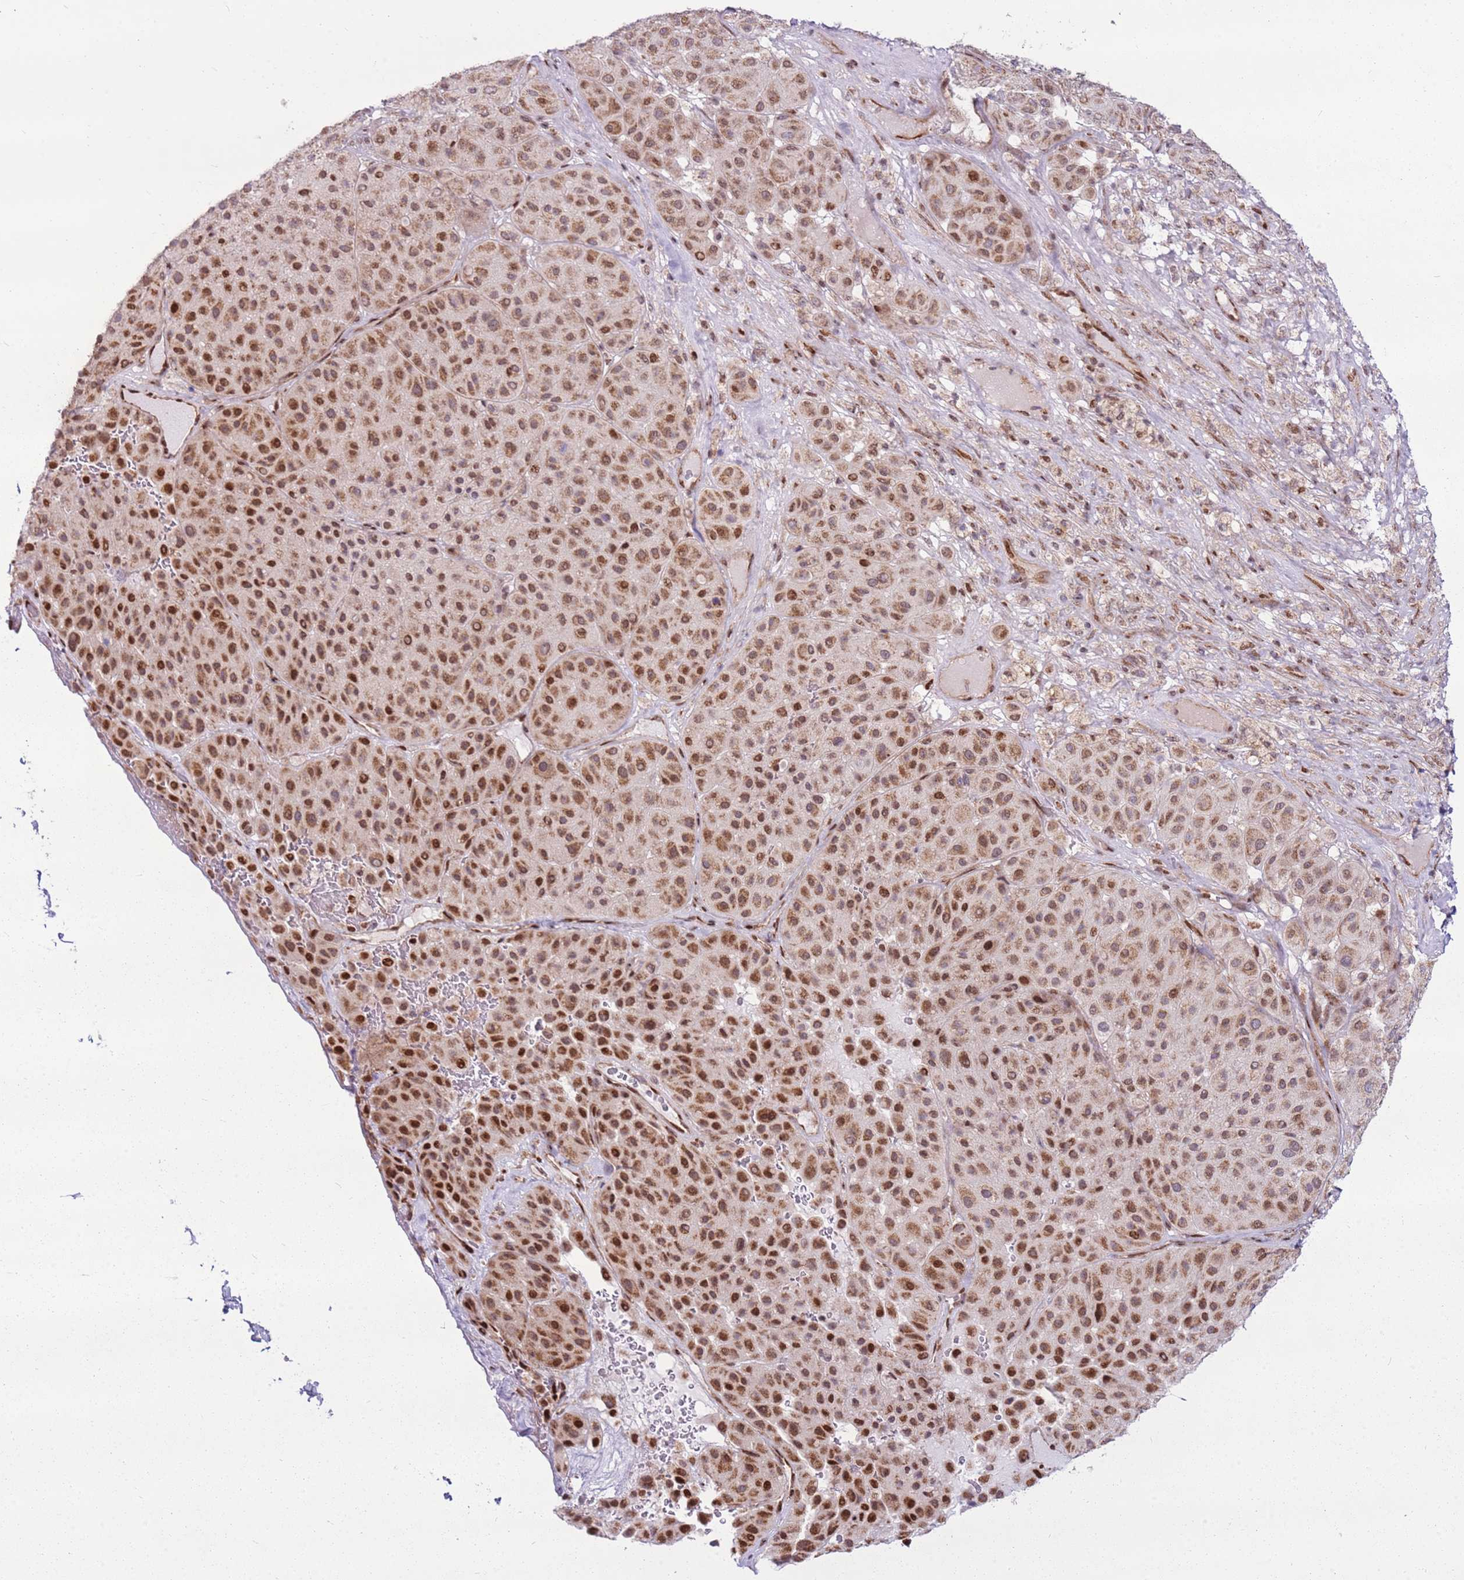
{"staining": {"intensity": "strong", "quantity": "25%-75%", "location": "nuclear"}, "tissue": "melanoma", "cell_type": "Tumor cells", "image_type": "cancer", "snomed": [{"axis": "morphology", "description": "Malignant melanoma, Metastatic site"}, {"axis": "topography", "description": "Smooth muscle"}], "caption": "This is an image of IHC staining of melanoma, which shows strong staining in the nuclear of tumor cells.", "gene": "PCTP", "patient": {"sex": "male", "age": 41}}